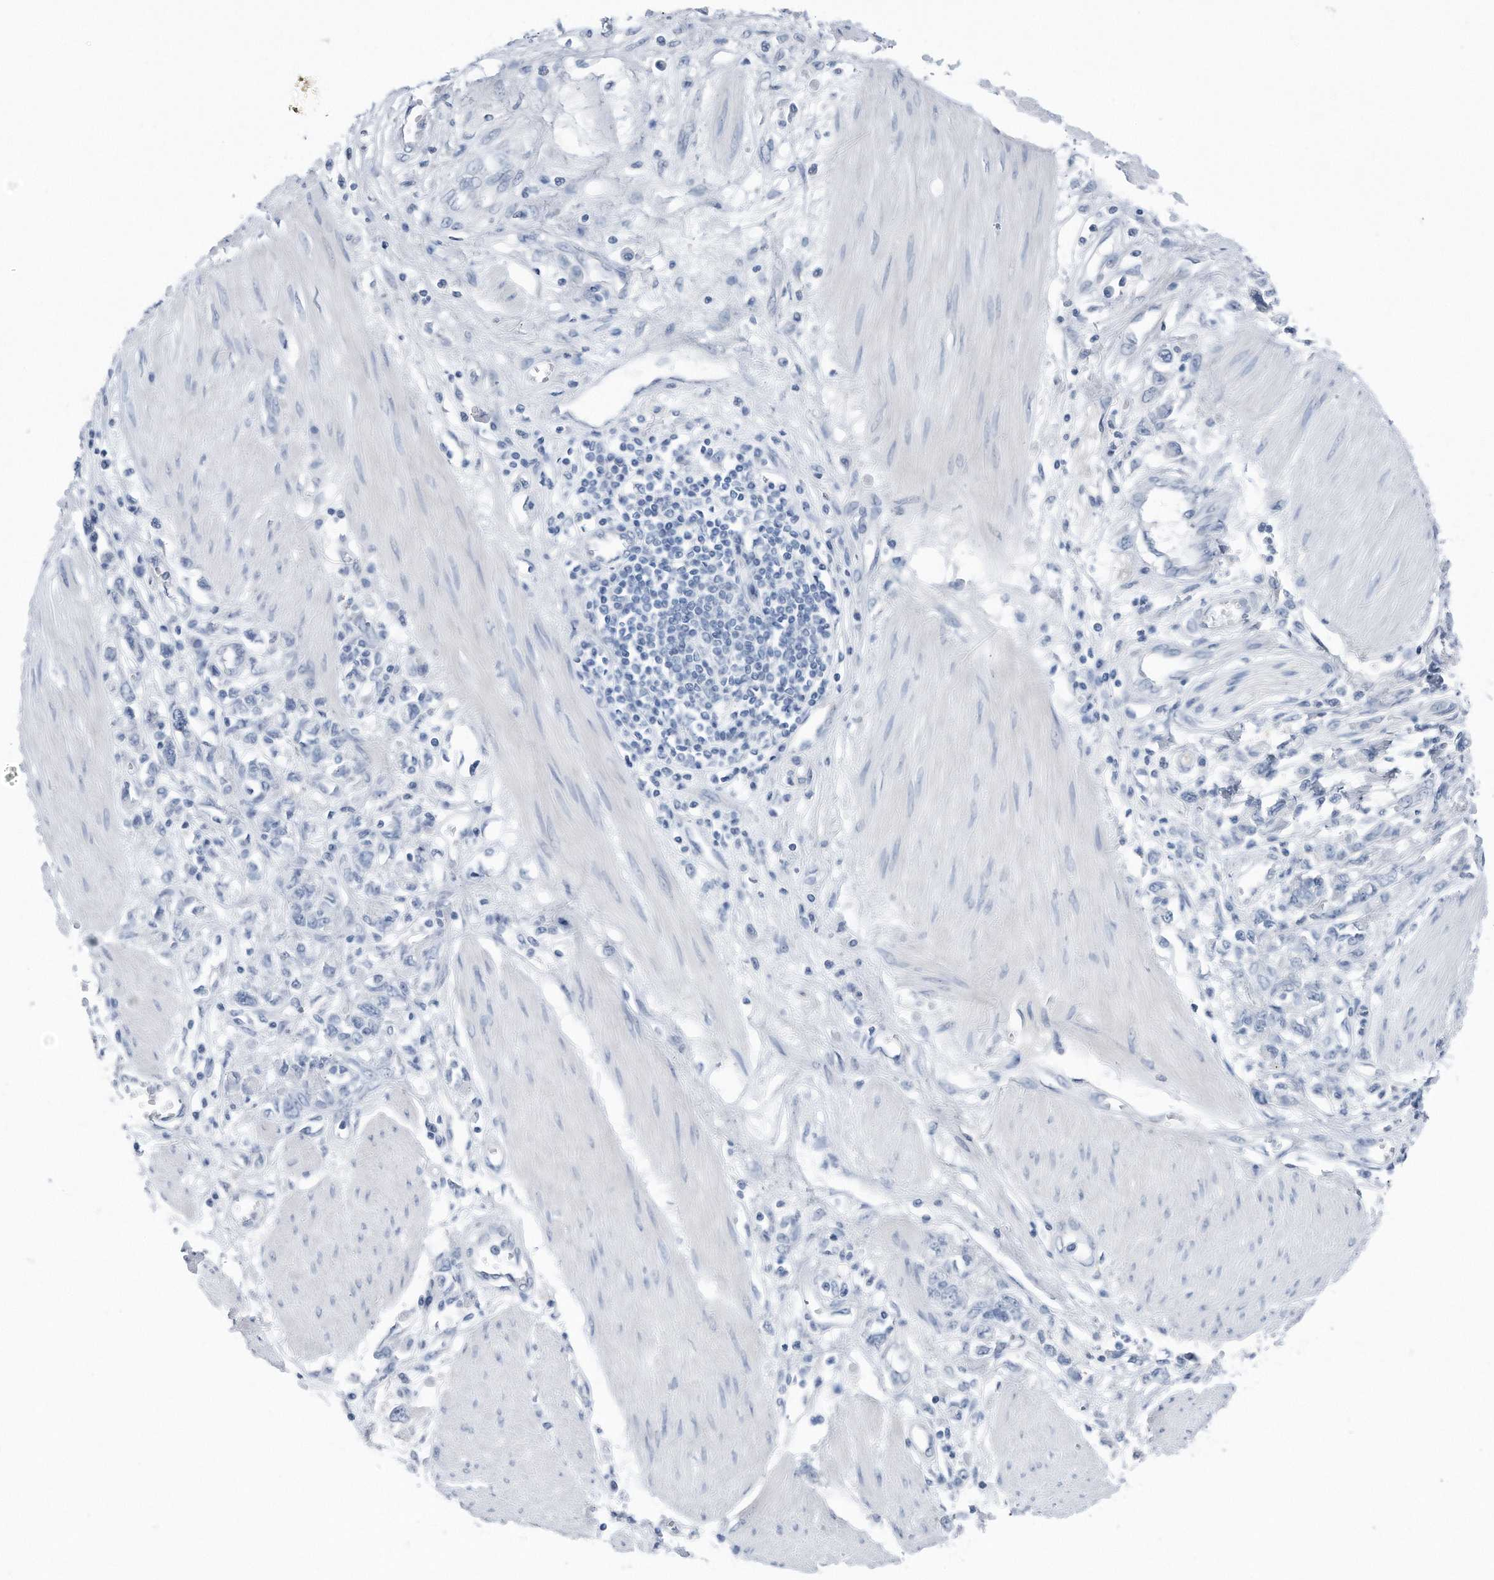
{"staining": {"intensity": "negative", "quantity": "none", "location": "none"}, "tissue": "stomach cancer", "cell_type": "Tumor cells", "image_type": "cancer", "snomed": [{"axis": "morphology", "description": "Adenocarcinoma, NOS"}, {"axis": "topography", "description": "Stomach"}], "caption": "IHC of adenocarcinoma (stomach) exhibits no staining in tumor cells.", "gene": "YRDC", "patient": {"sex": "female", "age": 76}}